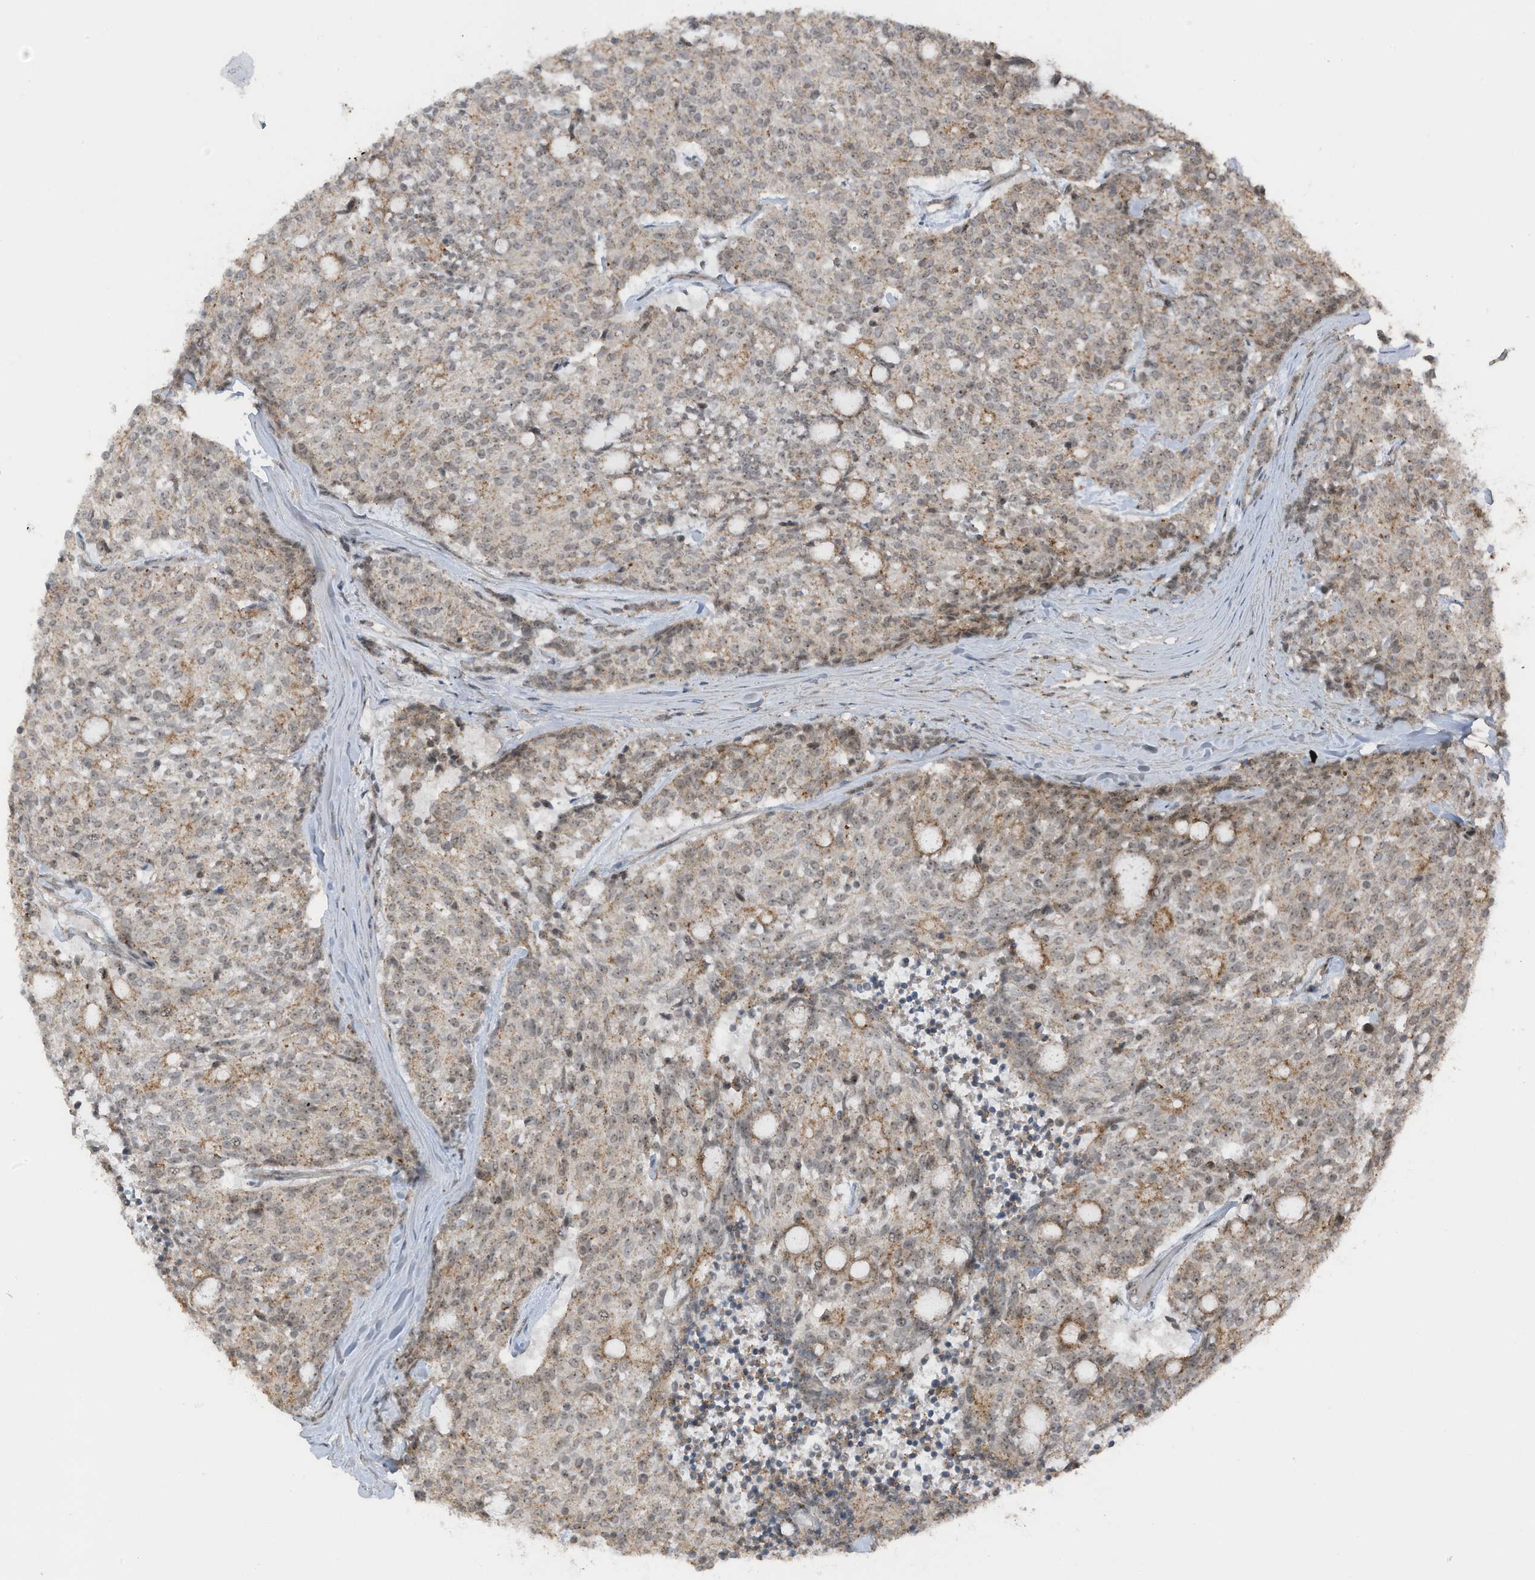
{"staining": {"intensity": "moderate", "quantity": "25%-75%", "location": "cytoplasmic/membranous,nuclear"}, "tissue": "carcinoid", "cell_type": "Tumor cells", "image_type": "cancer", "snomed": [{"axis": "morphology", "description": "Carcinoid, malignant, NOS"}, {"axis": "topography", "description": "Pancreas"}], "caption": "Human carcinoid stained for a protein (brown) exhibits moderate cytoplasmic/membranous and nuclear positive expression in about 25%-75% of tumor cells.", "gene": "UTP3", "patient": {"sex": "female", "age": 54}}